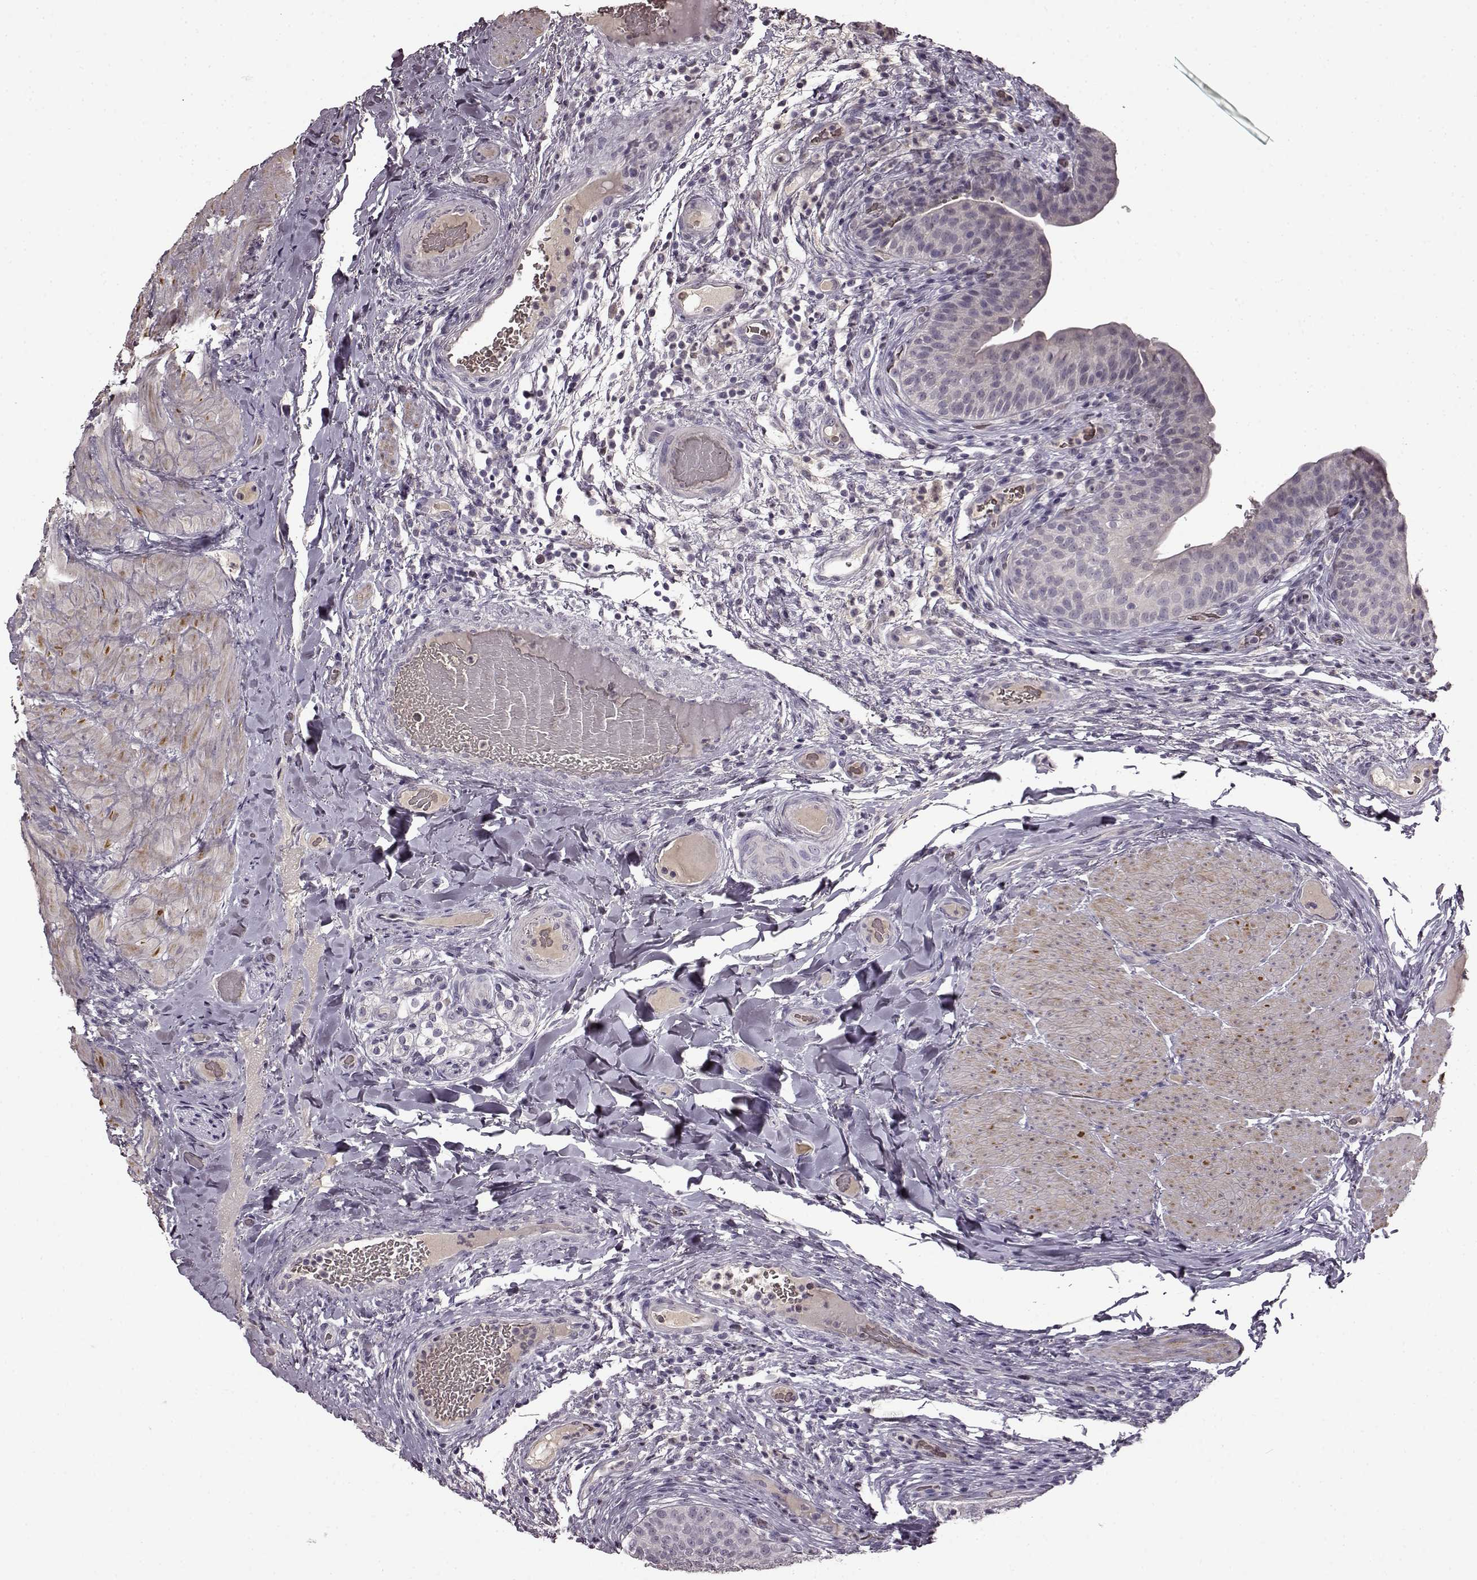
{"staining": {"intensity": "negative", "quantity": "none", "location": "none"}, "tissue": "urinary bladder", "cell_type": "Urothelial cells", "image_type": "normal", "snomed": [{"axis": "morphology", "description": "Normal tissue, NOS"}, {"axis": "topography", "description": "Urinary bladder"}], "caption": "The histopathology image exhibits no staining of urothelial cells in unremarkable urinary bladder.", "gene": "CNGA3", "patient": {"sex": "male", "age": 66}}